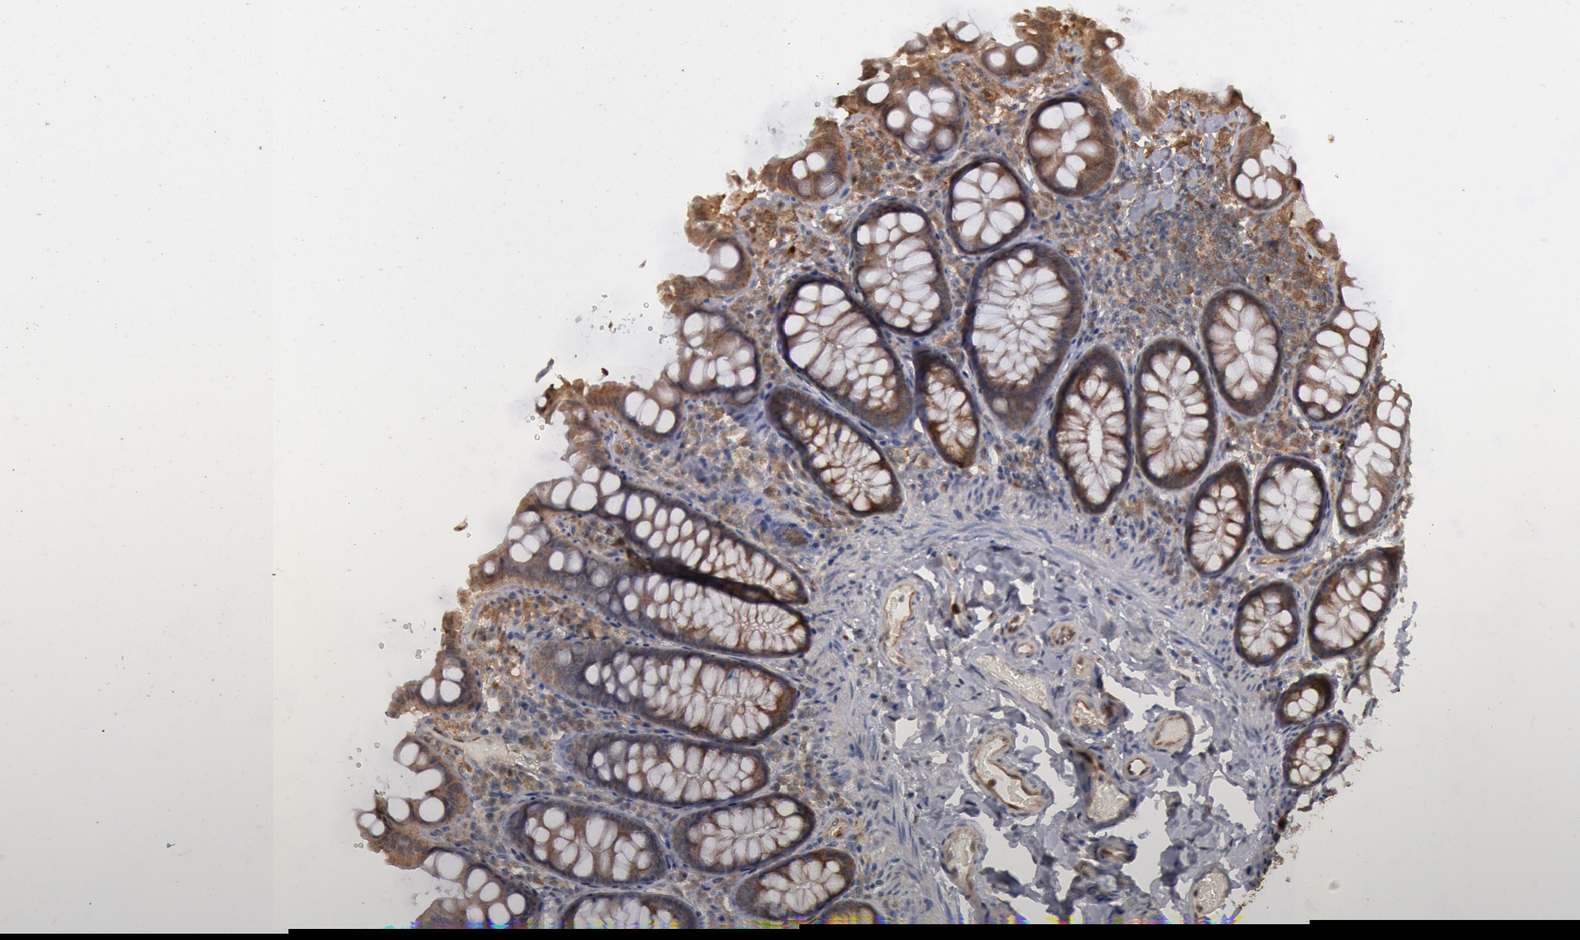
{"staining": {"intensity": "moderate", "quantity": ">75%", "location": "cytoplasmic/membranous"}, "tissue": "colon", "cell_type": "Endothelial cells", "image_type": "normal", "snomed": [{"axis": "morphology", "description": "Normal tissue, NOS"}, {"axis": "topography", "description": "Colon"}], "caption": "Benign colon displays moderate cytoplasmic/membranous staining in approximately >75% of endothelial cells, visualized by immunohistochemistry.", "gene": "DNAJA1", "patient": {"sex": "female", "age": 61}}